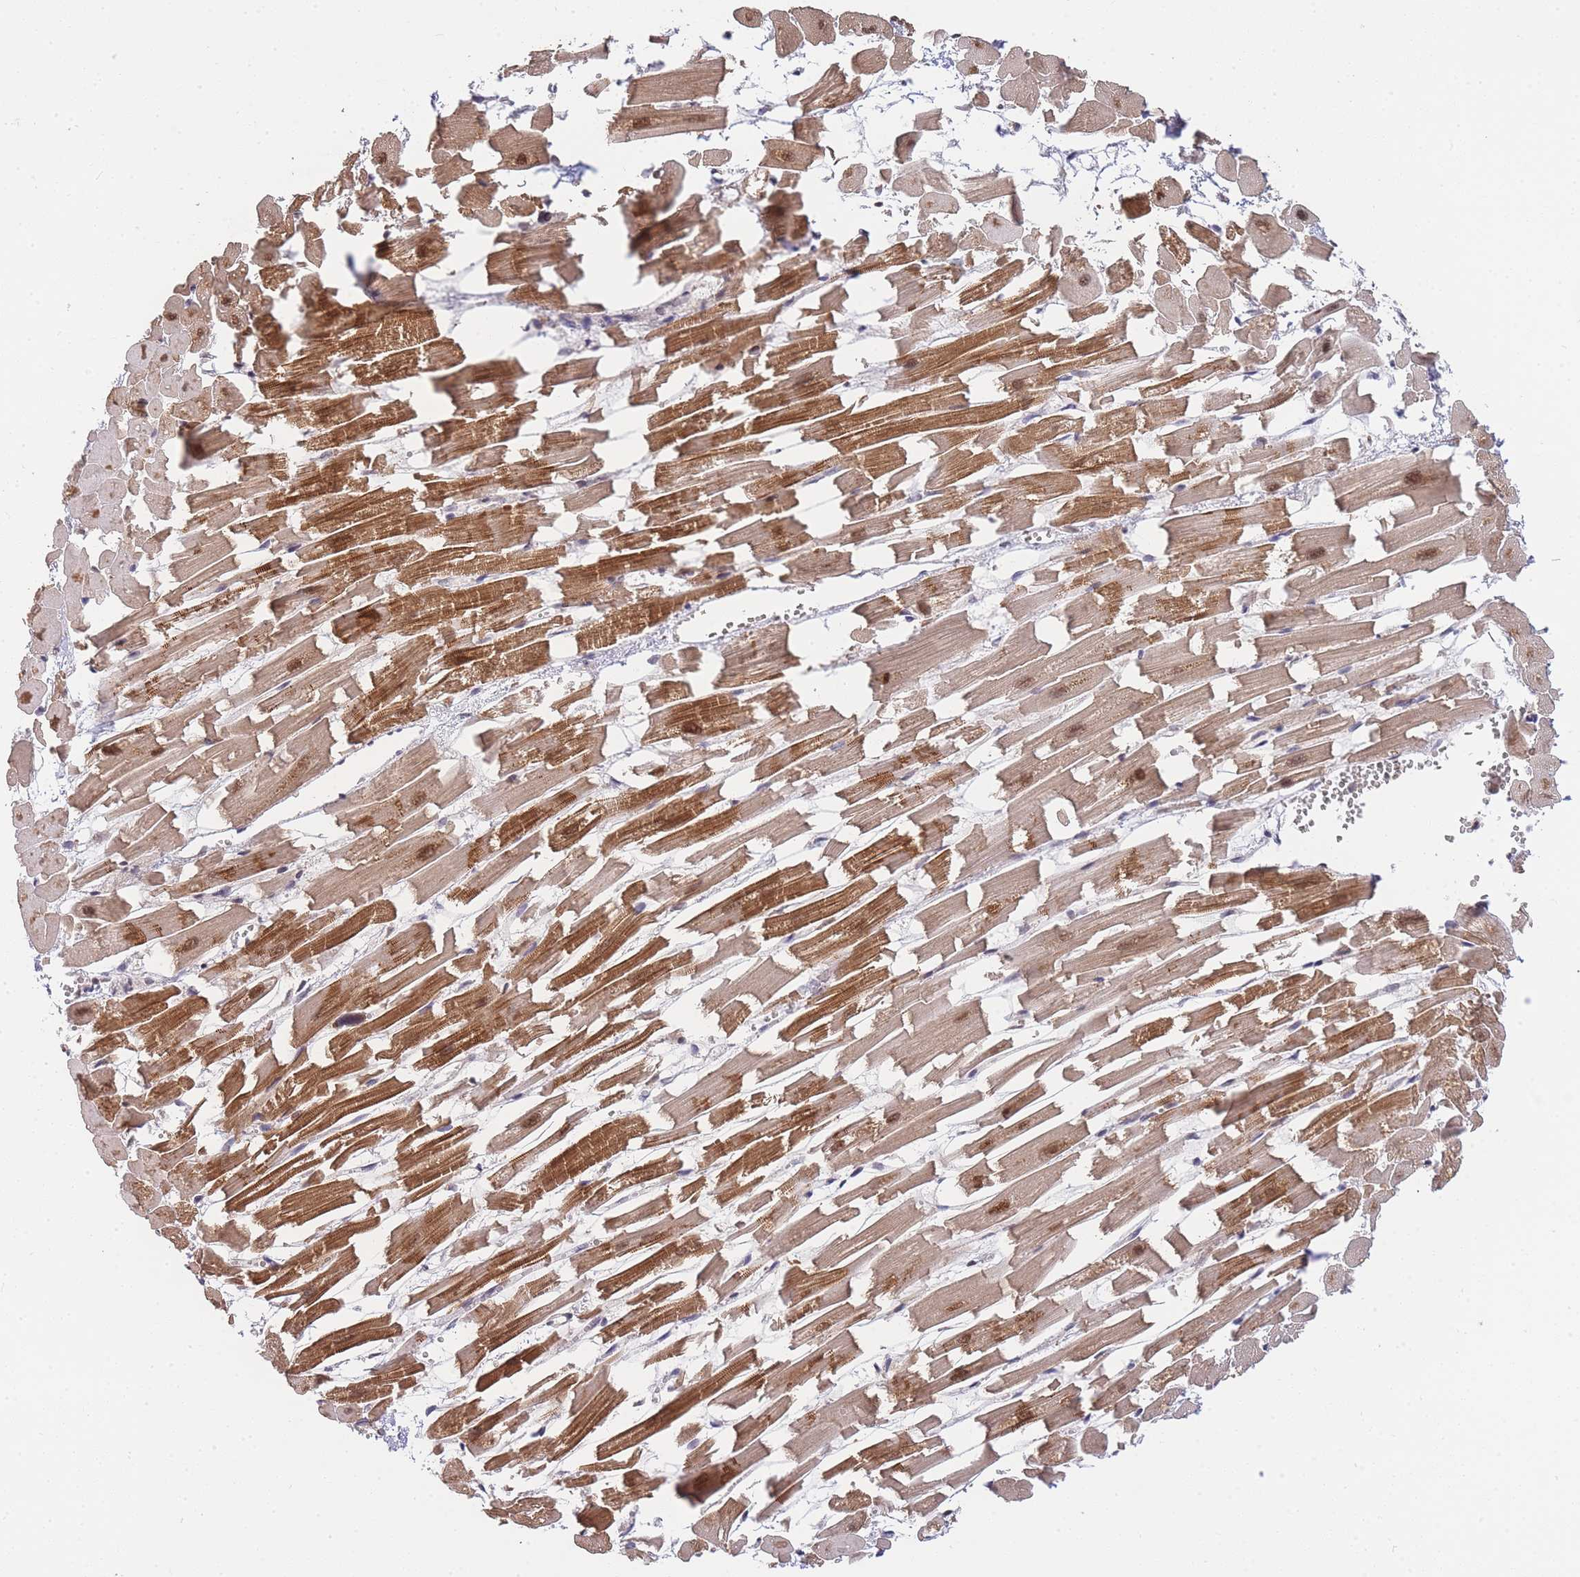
{"staining": {"intensity": "moderate", "quantity": ">75%", "location": "cytoplasmic/membranous,nuclear"}, "tissue": "heart muscle", "cell_type": "Cardiomyocytes", "image_type": "normal", "snomed": [{"axis": "morphology", "description": "Normal tissue, NOS"}, {"axis": "topography", "description": "Heart"}], "caption": "A medium amount of moderate cytoplasmic/membranous,nuclear expression is seen in about >75% of cardiomyocytes in benign heart muscle.", "gene": "PRKDC", "patient": {"sex": "female", "age": 64}}